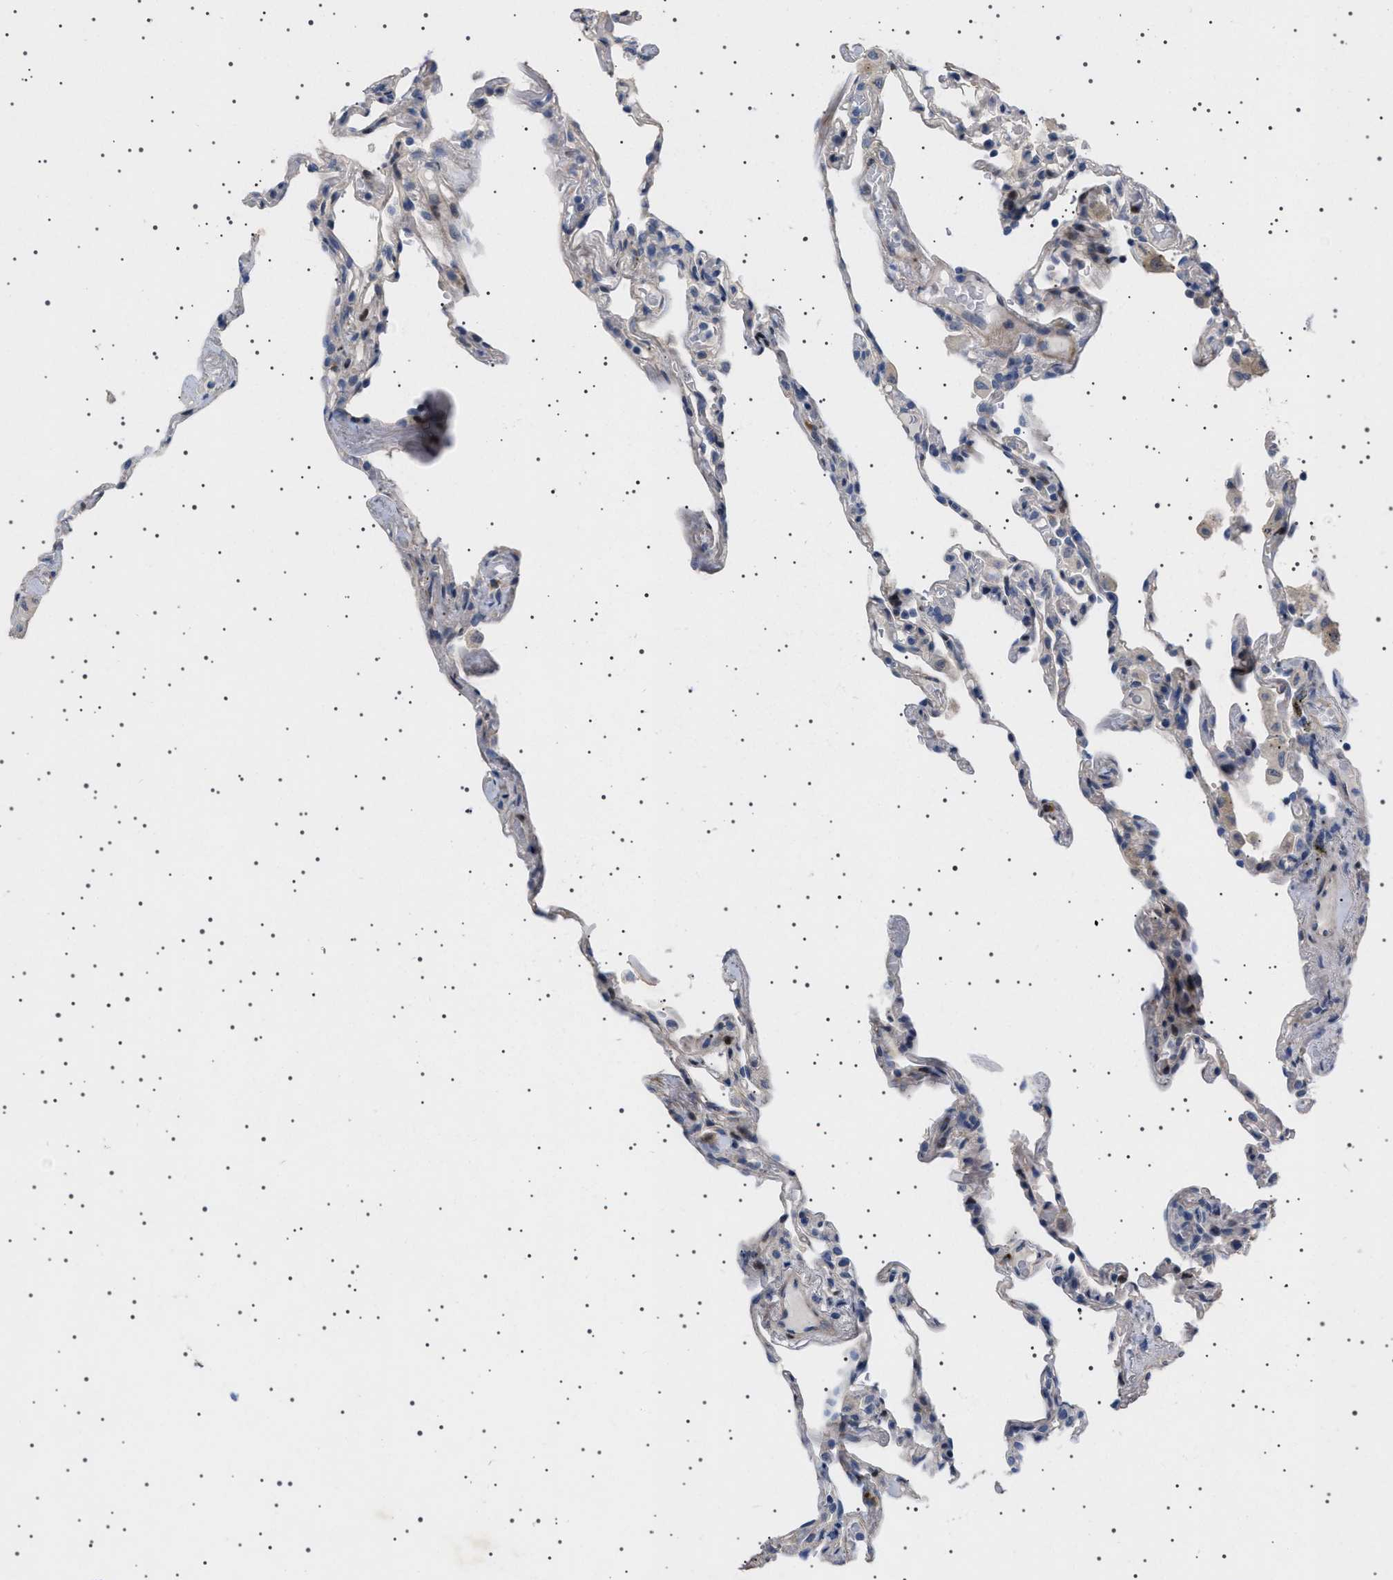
{"staining": {"intensity": "negative", "quantity": "none", "location": "none"}, "tissue": "lung", "cell_type": "Alveolar cells", "image_type": "normal", "snomed": [{"axis": "morphology", "description": "Normal tissue, NOS"}, {"axis": "topography", "description": "Lung"}], "caption": "This is an immunohistochemistry histopathology image of normal lung. There is no staining in alveolar cells.", "gene": "HTR1A", "patient": {"sex": "male", "age": 59}}